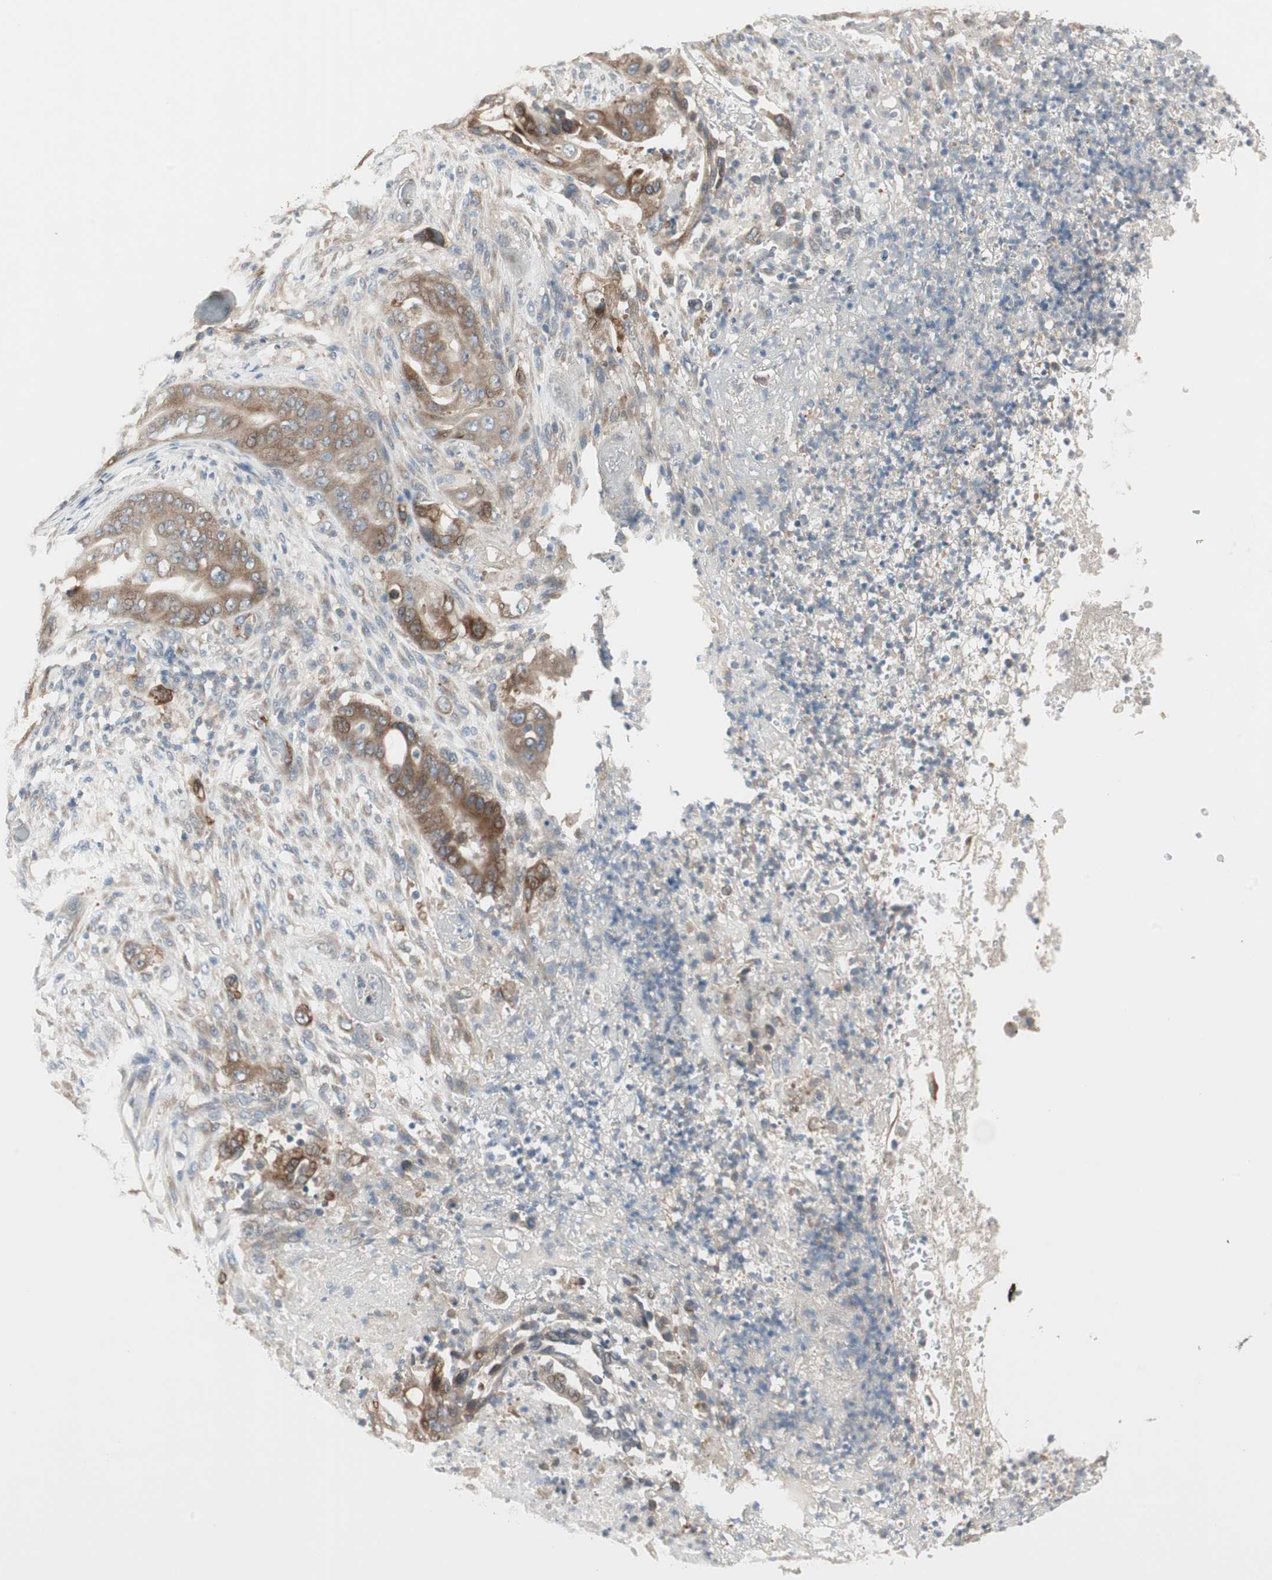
{"staining": {"intensity": "moderate", "quantity": ">75%", "location": "cytoplasmic/membranous"}, "tissue": "stomach cancer", "cell_type": "Tumor cells", "image_type": "cancer", "snomed": [{"axis": "morphology", "description": "Adenocarcinoma, NOS"}, {"axis": "topography", "description": "Stomach"}], "caption": "Stomach adenocarcinoma was stained to show a protein in brown. There is medium levels of moderate cytoplasmic/membranous expression in approximately >75% of tumor cells. The staining was performed using DAB, with brown indicating positive protein expression. Nuclei are stained blue with hematoxylin.", "gene": "ZFP36", "patient": {"sex": "female", "age": 73}}